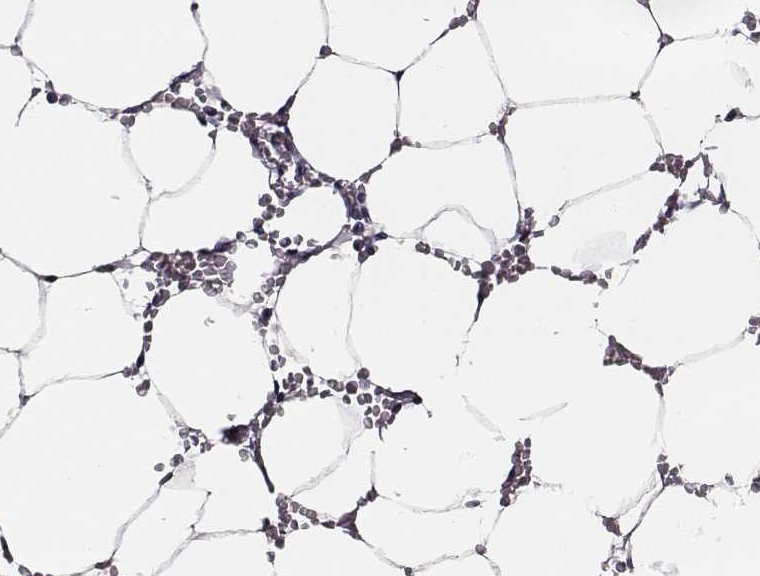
{"staining": {"intensity": "negative", "quantity": "none", "location": "none"}, "tissue": "bone marrow", "cell_type": "Hematopoietic cells", "image_type": "normal", "snomed": [{"axis": "morphology", "description": "Normal tissue, NOS"}, {"axis": "topography", "description": "Bone marrow"}], "caption": "Immunohistochemistry micrograph of unremarkable bone marrow stained for a protein (brown), which shows no expression in hematopoietic cells. (DAB (3,3'-diaminobenzidine) IHC, high magnification).", "gene": "AADAT", "patient": {"sex": "female", "age": 52}}